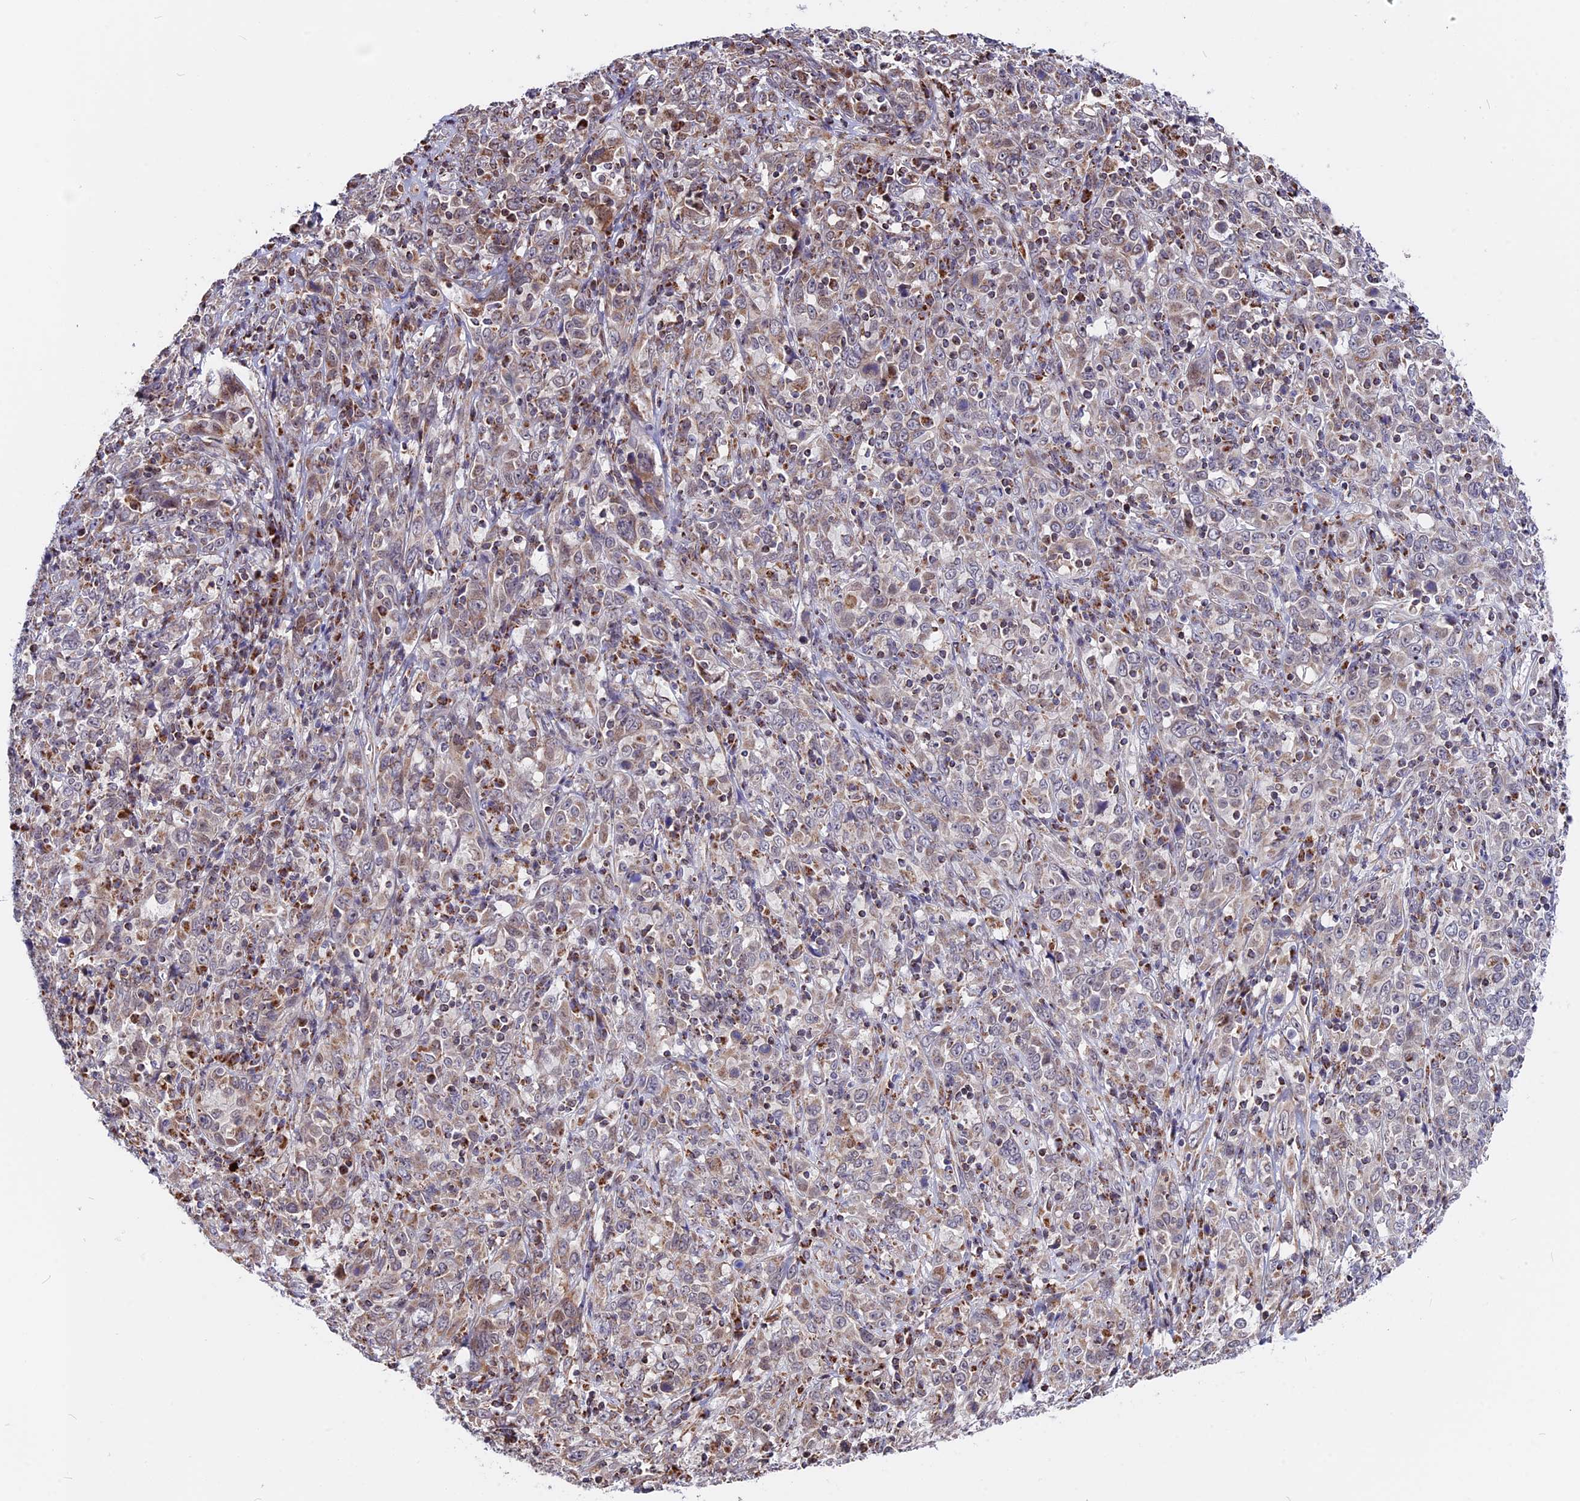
{"staining": {"intensity": "weak", "quantity": "25%-75%", "location": "cytoplasmic/membranous"}, "tissue": "cervical cancer", "cell_type": "Tumor cells", "image_type": "cancer", "snomed": [{"axis": "morphology", "description": "Squamous cell carcinoma, NOS"}, {"axis": "topography", "description": "Cervix"}], "caption": "Immunohistochemistry (IHC) (DAB (3,3'-diaminobenzidine)) staining of cervical cancer demonstrates weak cytoplasmic/membranous protein staining in approximately 25%-75% of tumor cells.", "gene": "FAM174C", "patient": {"sex": "female", "age": 46}}